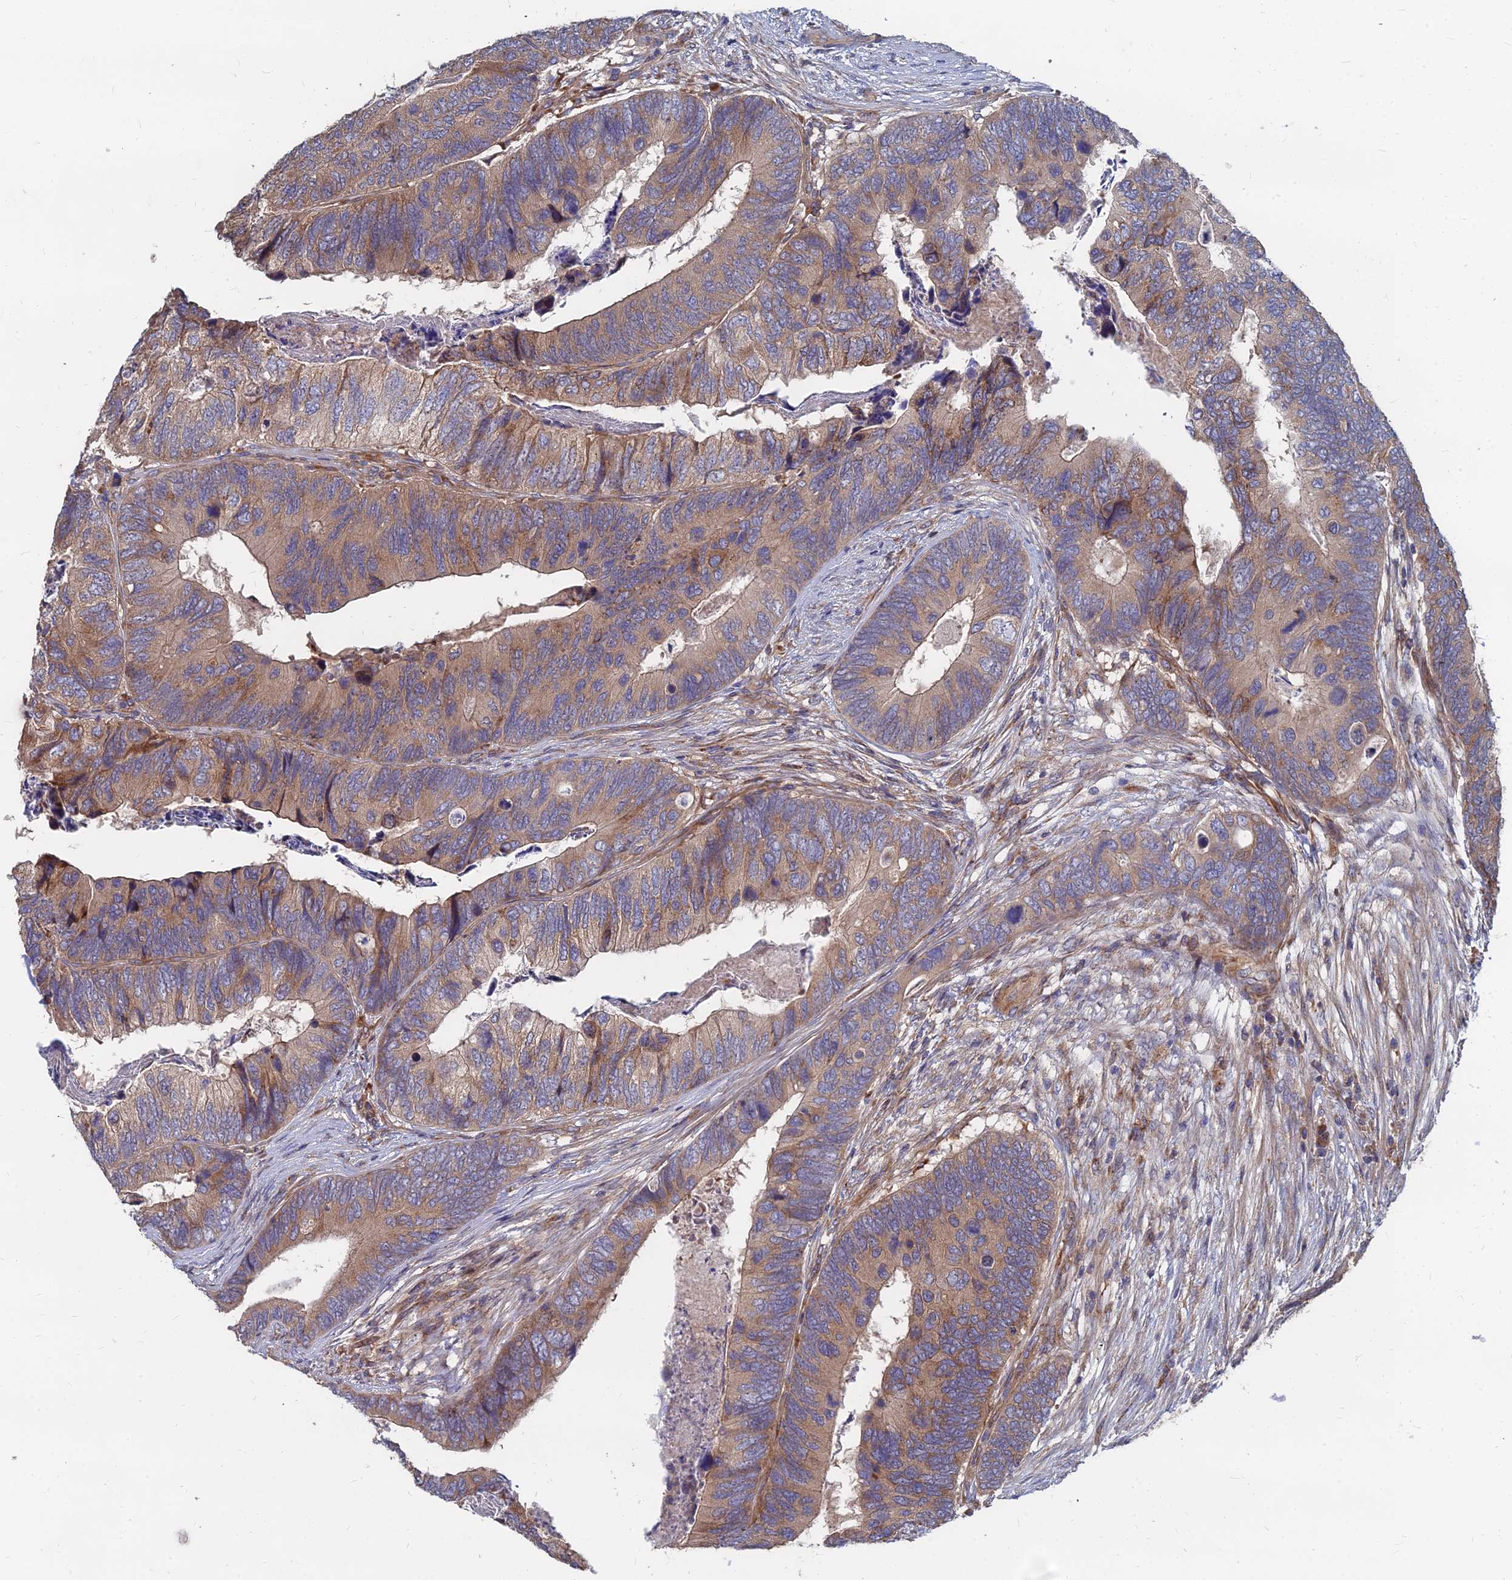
{"staining": {"intensity": "moderate", "quantity": ">75%", "location": "cytoplasmic/membranous"}, "tissue": "colorectal cancer", "cell_type": "Tumor cells", "image_type": "cancer", "snomed": [{"axis": "morphology", "description": "Adenocarcinoma, NOS"}, {"axis": "topography", "description": "Colon"}], "caption": "Immunohistochemical staining of colorectal cancer (adenocarcinoma) exhibits moderate cytoplasmic/membranous protein expression in approximately >75% of tumor cells.", "gene": "CCZ1", "patient": {"sex": "female", "age": 67}}